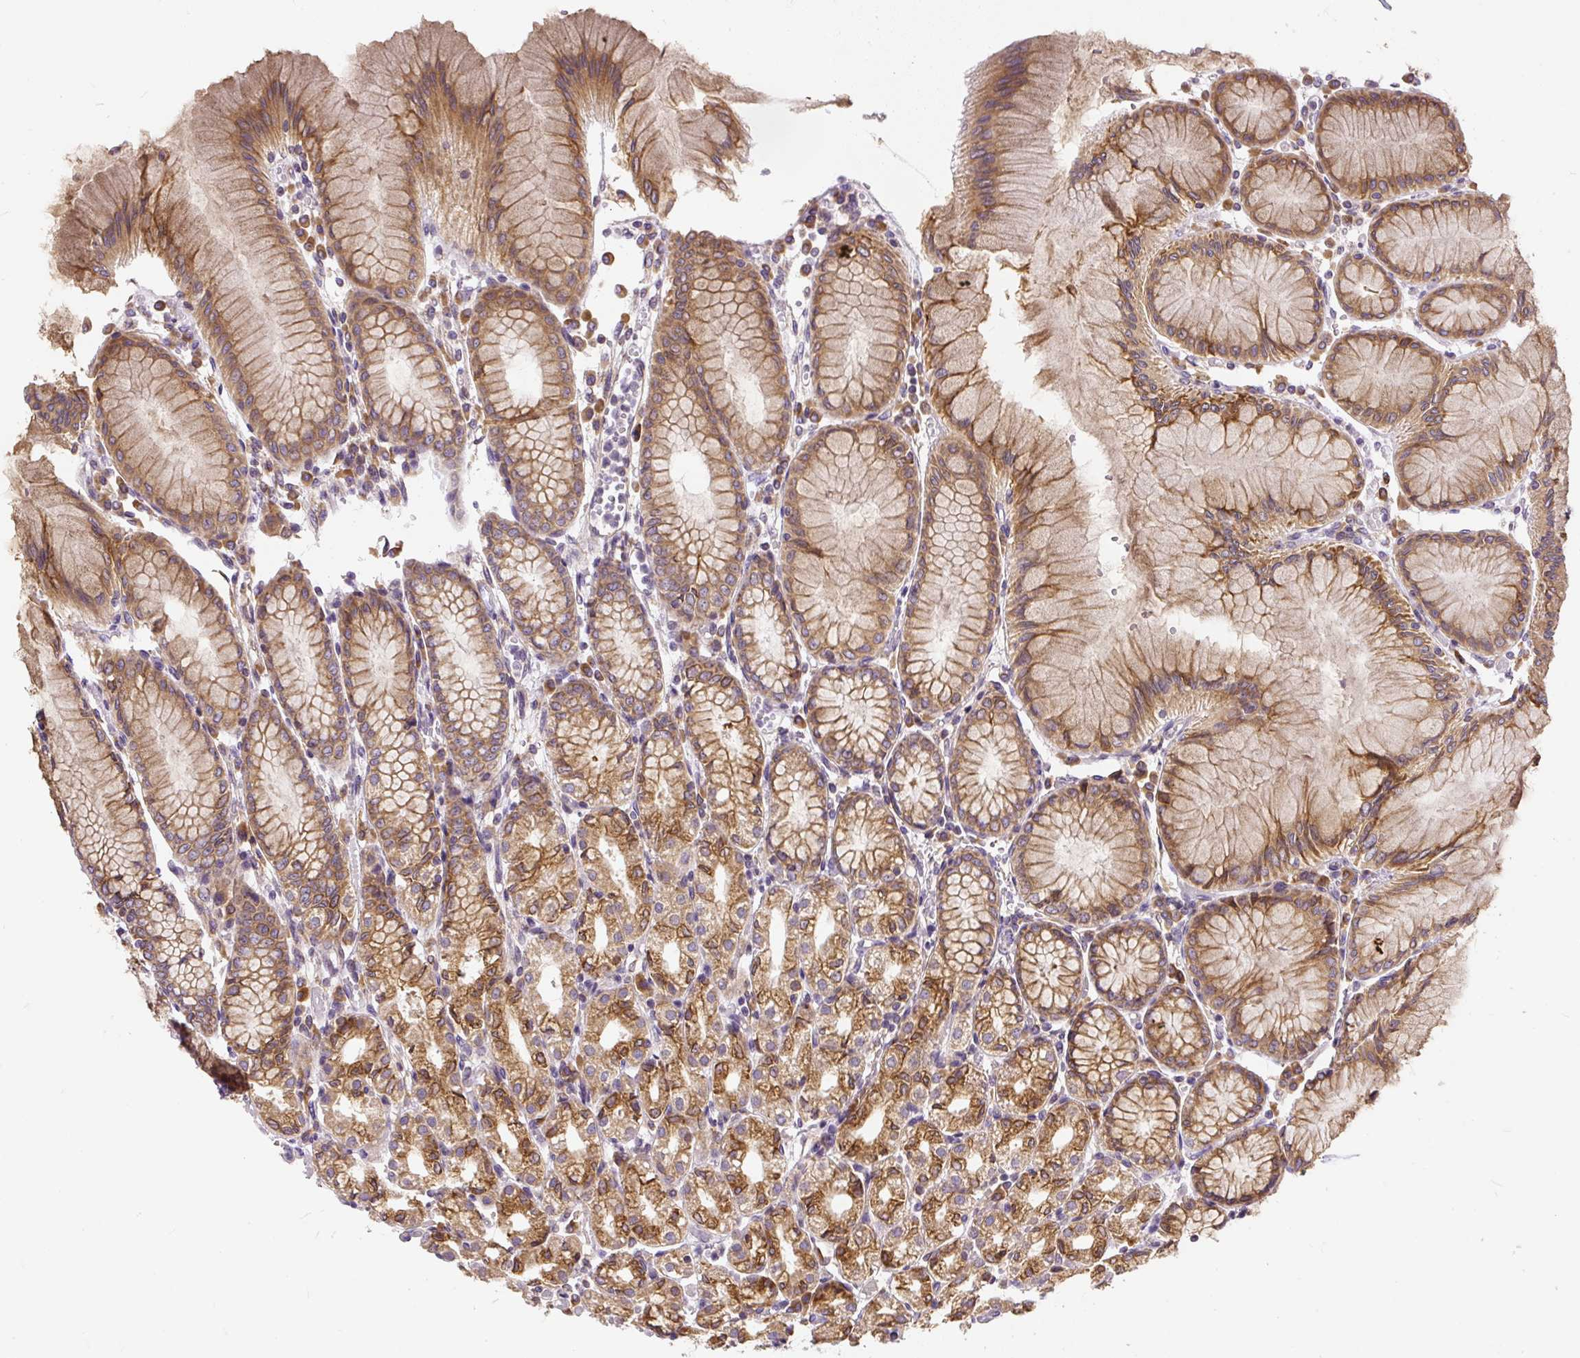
{"staining": {"intensity": "moderate", "quantity": ">75%", "location": "cytoplasmic/membranous"}, "tissue": "stomach", "cell_type": "Glandular cells", "image_type": "normal", "snomed": [{"axis": "morphology", "description": "Normal tissue, NOS"}, {"axis": "topography", "description": "Stomach"}], "caption": "Benign stomach was stained to show a protein in brown. There is medium levels of moderate cytoplasmic/membranous positivity in about >75% of glandular cells. (DAB = brown stain, brightfield microscopy at high magnification).", "gene": "CYP20A1", "patient": {"sex": "female", "age": 57}}